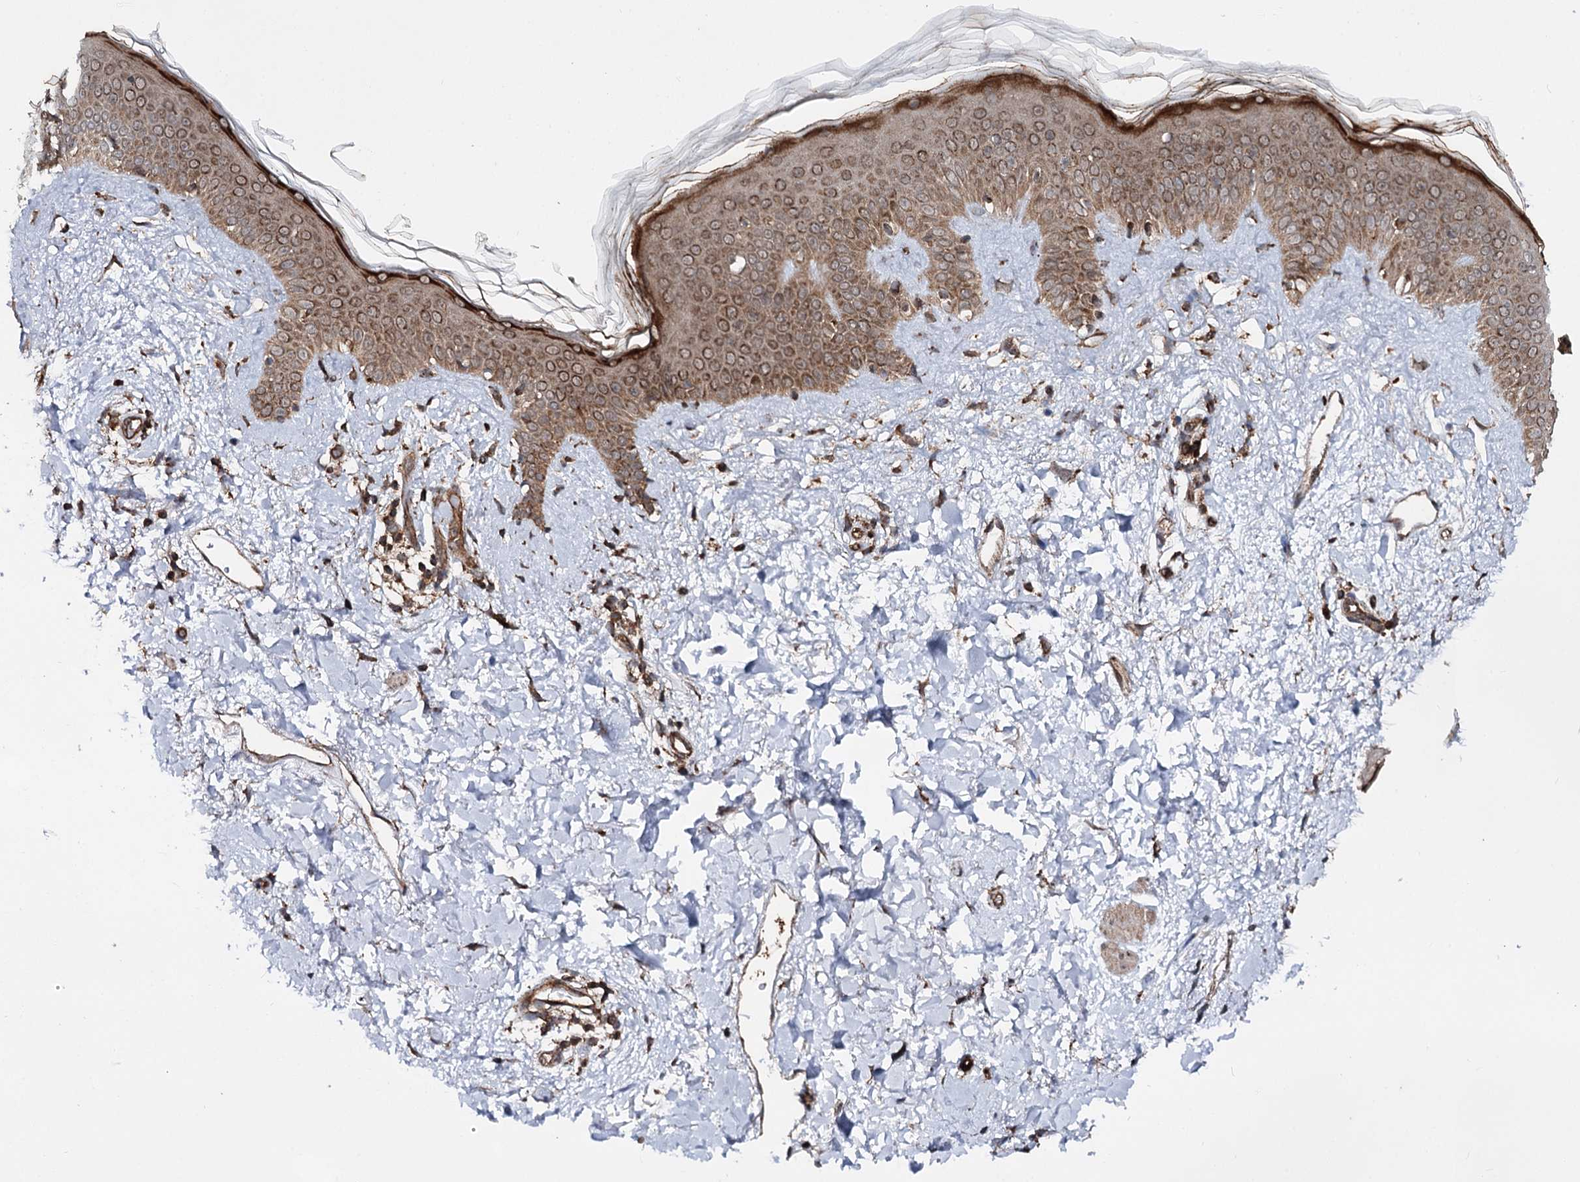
{"staining": {"intensity": "strong", "quantity": ">75%", "location": "cytoplasmic/membranous"}, "tissue": "skin", "cell_type": "Fibroblasts", "image_type": "normal", "snomed": [{"axis": "morphology", "description": "Normal tissue, NOS"}, {"axis": "topography", "description": "Skin"}], "caption": "Skin stained with DAB (3,3'-diaminobenzidine) IHC reveals high levels of strong cytoplasmic/membranous positivity in approximately >75% of fibroblasts.", "gene": "FGFR1OP2", "patient": {"sex": "female", "age": 58}}